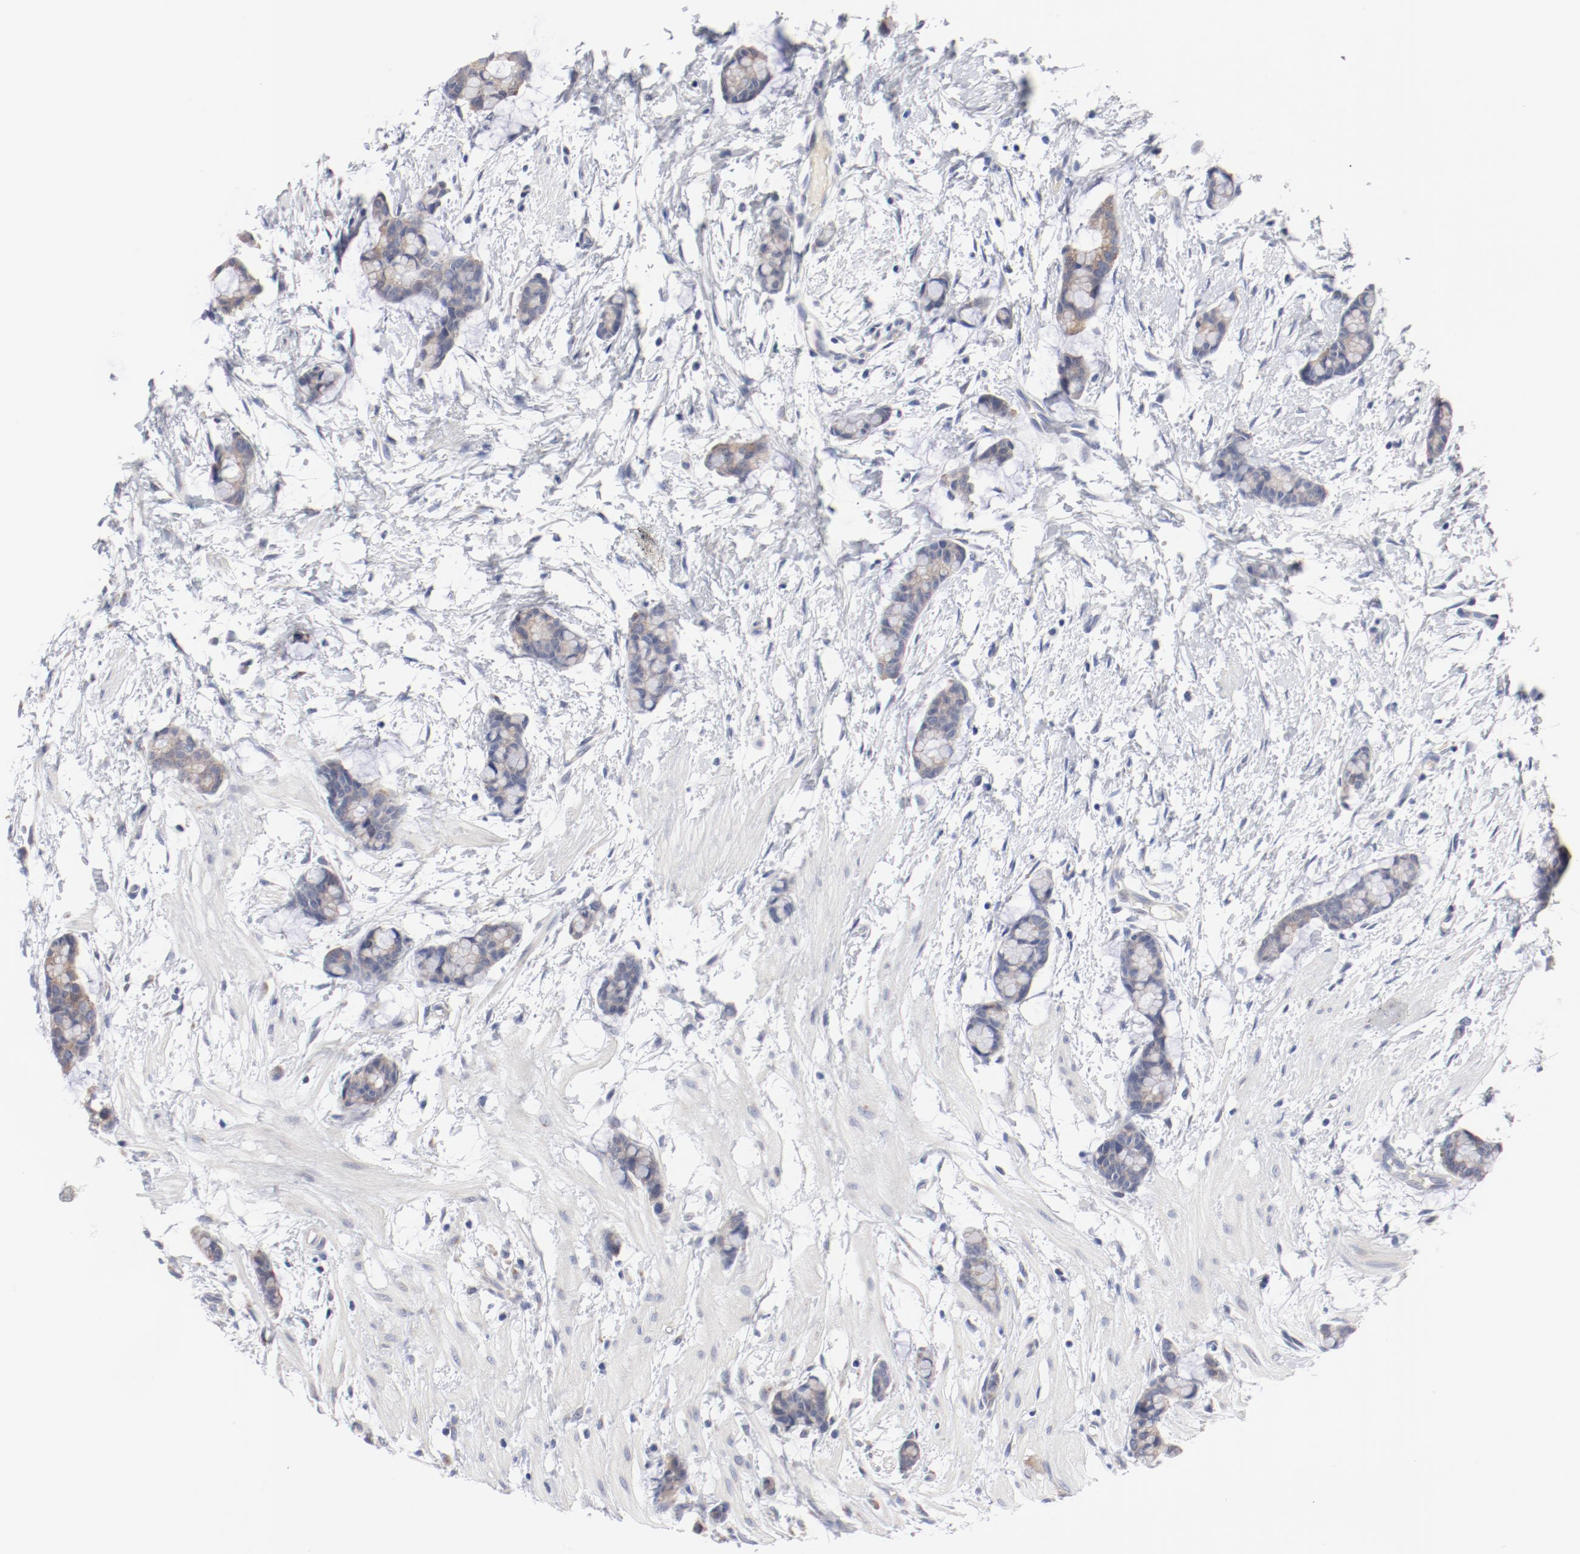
{"staining": {"intensity": "weak", "quantity": ">75%", "location": "cytoplasmic/membranous"}, "tissue": "colorectal cancer", "cell_type": "Tumor cells", "image_type": "cancer", "snomed": [{"axis": "morphology", "description": "Adenocarcinoma, NOS"}, {"axis": "topography", "description": "Colon"}], "caption": "An image showing weak cytoplasmic/membranous positivity in about >75% of tumor cells in adenocarcinoma (colorectal), as visualized by brown immunohistochemical staining.", "gene": "GPR143", "patient": {"sex": "male", "age": 14}}